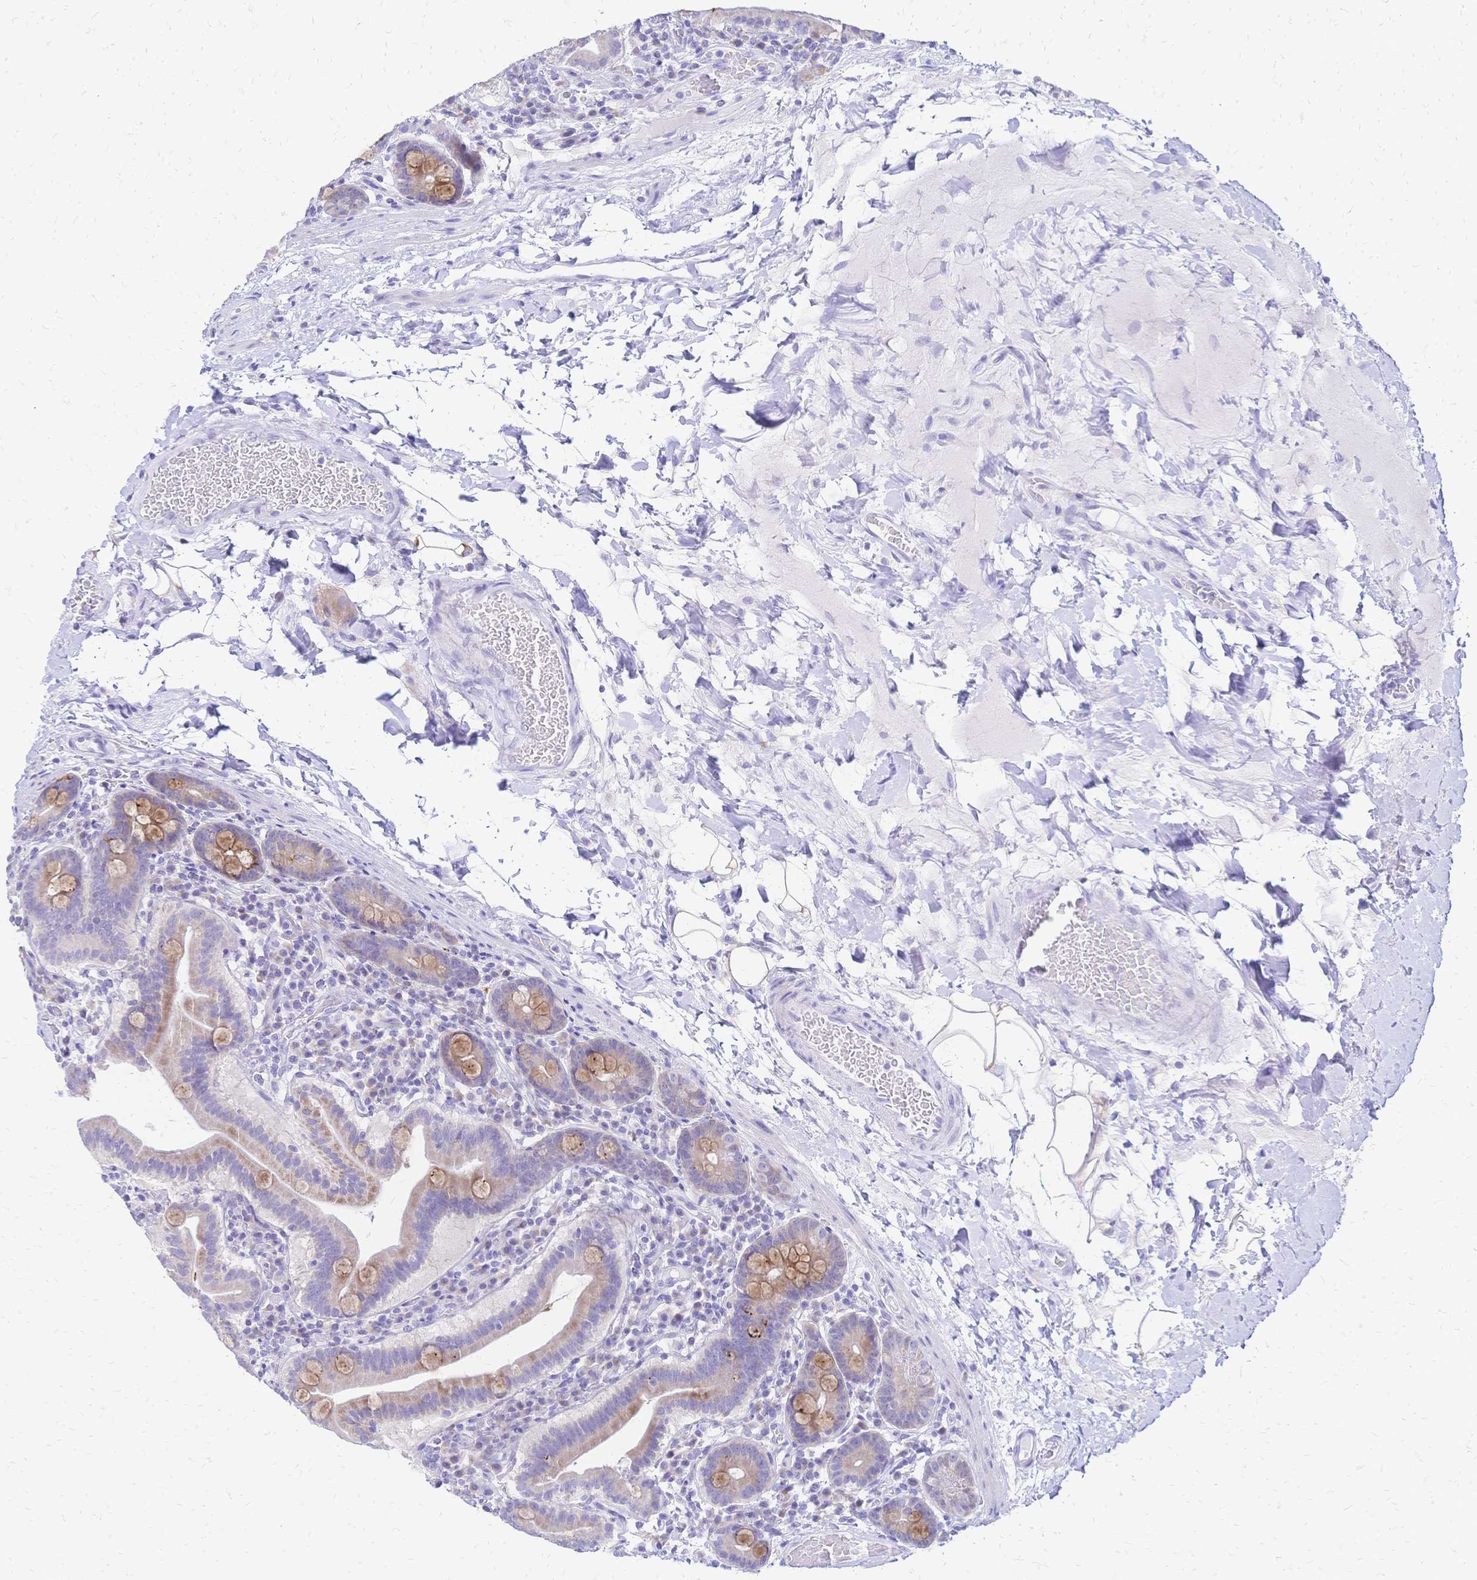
{"staining": {"intensity": "moderate", "quantity": "25%-75%", "location": "cytoplasmic/membranous"}, "tissue": "small intestine", "cell_type": "Glandular cells", "image_type": "normal", "snomed": [{"axis": "morphology", "description": "Normal tissue, NOS"}, {"axis": "topography", "description": "Small intestine"}], "caption": "This micrograph shows immunohistochemistry staining of unremarkable small intestine, with medium moderate cytoplasmic/membranous positivity in about 25%-75% of glandular cells.", "gene": "GRB7", "patient": {"sex": "male", "age": 26}}